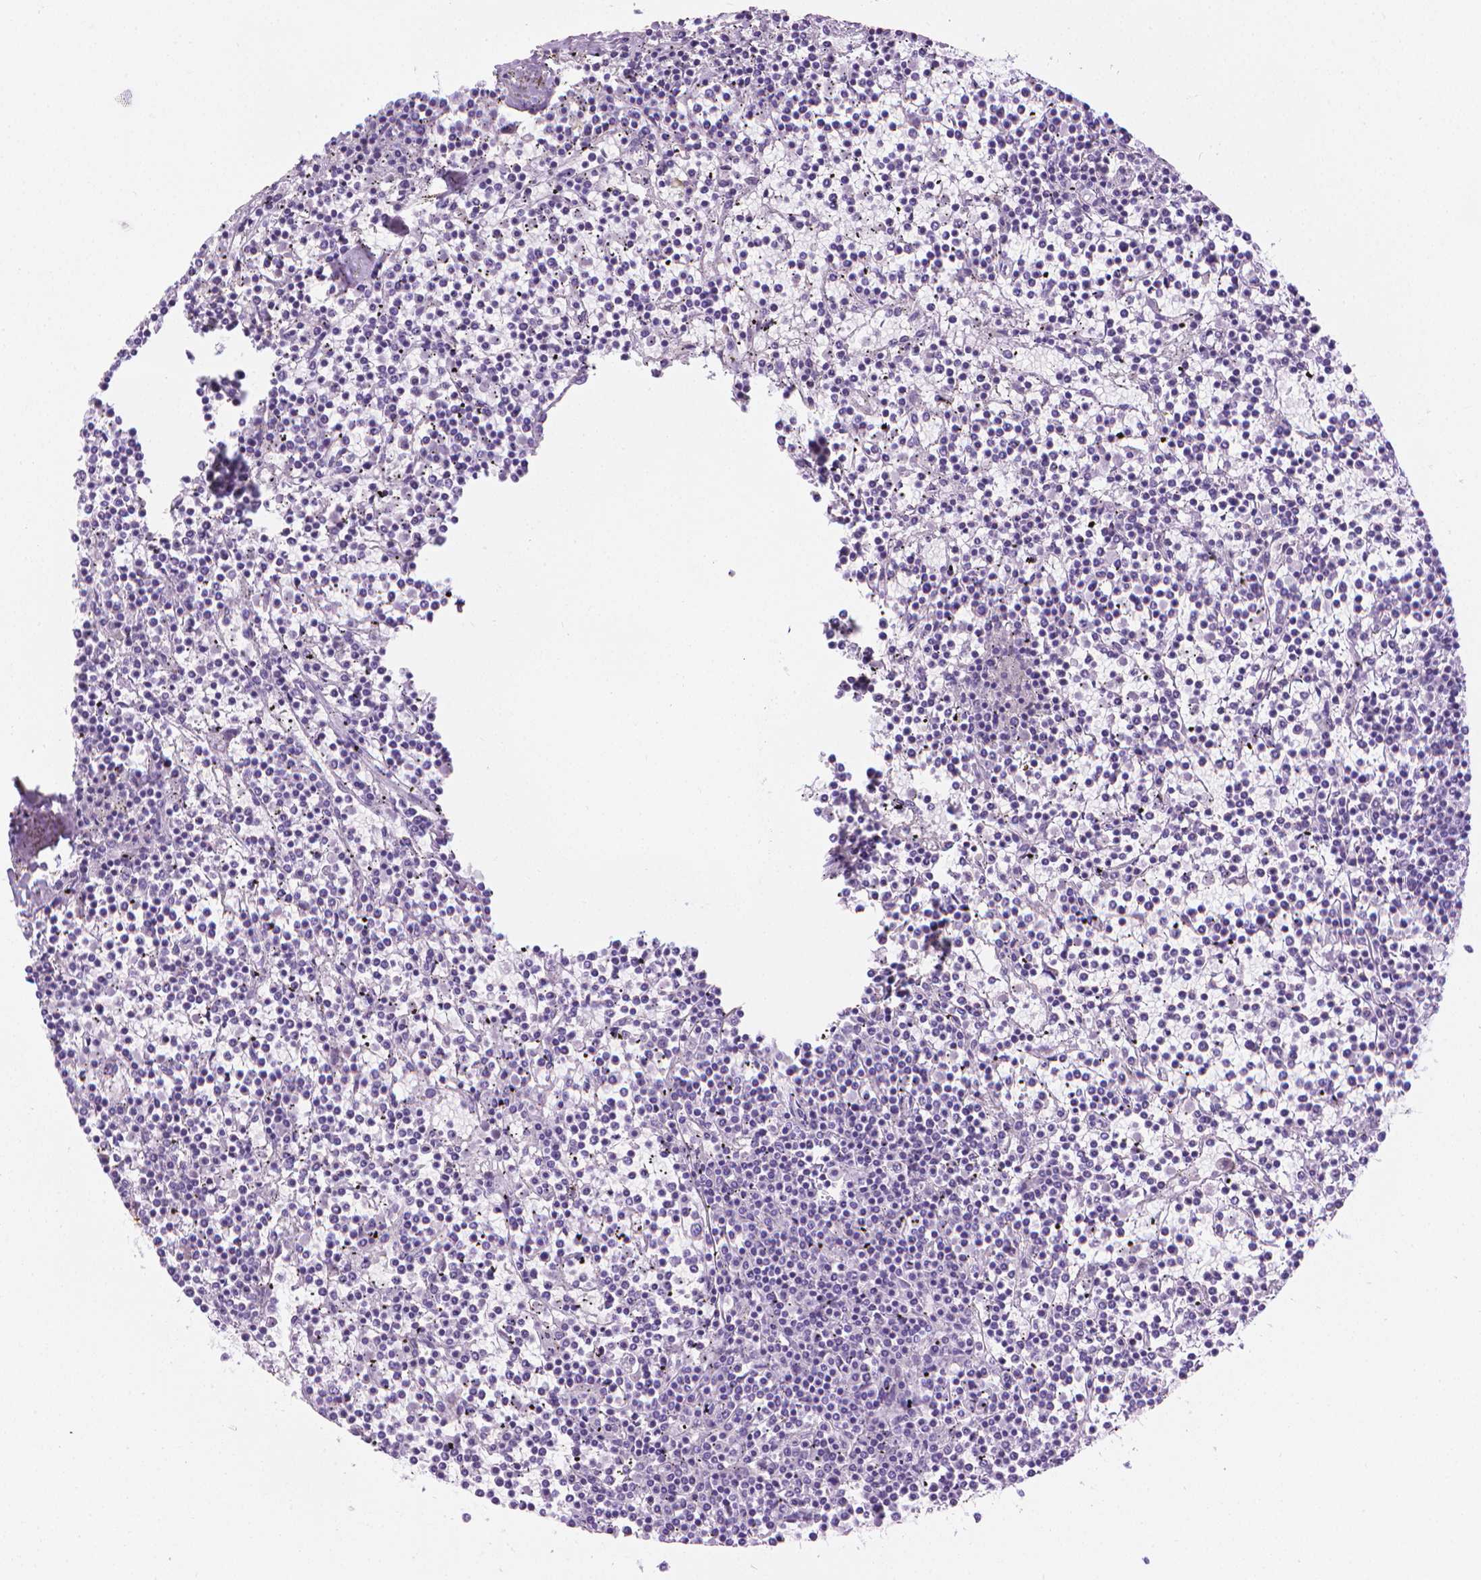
{"staining": {"intensity": "negative", "quantity": "none", "location": "none"}, "tissue": "lymphoma", "cell_type": "Tumor cells", "image_type": "cancer", "snomed": [{"axis": "morphology", "description": "Malignant lymphoma, non-Hodgkin's type, Low grade"}, {"axis": "topography", "description": "Spleen"}], "caption": "An IHC micrograph of malignant lymphoma, non-Hodgkin's type (low-grade) is shown. There is no staining in tumor cells of malignant lymphoma, non-Hodgkin's type (low-grade).", "gene": "SPAG6", "patient": {"sex": "female", "age": 19}}